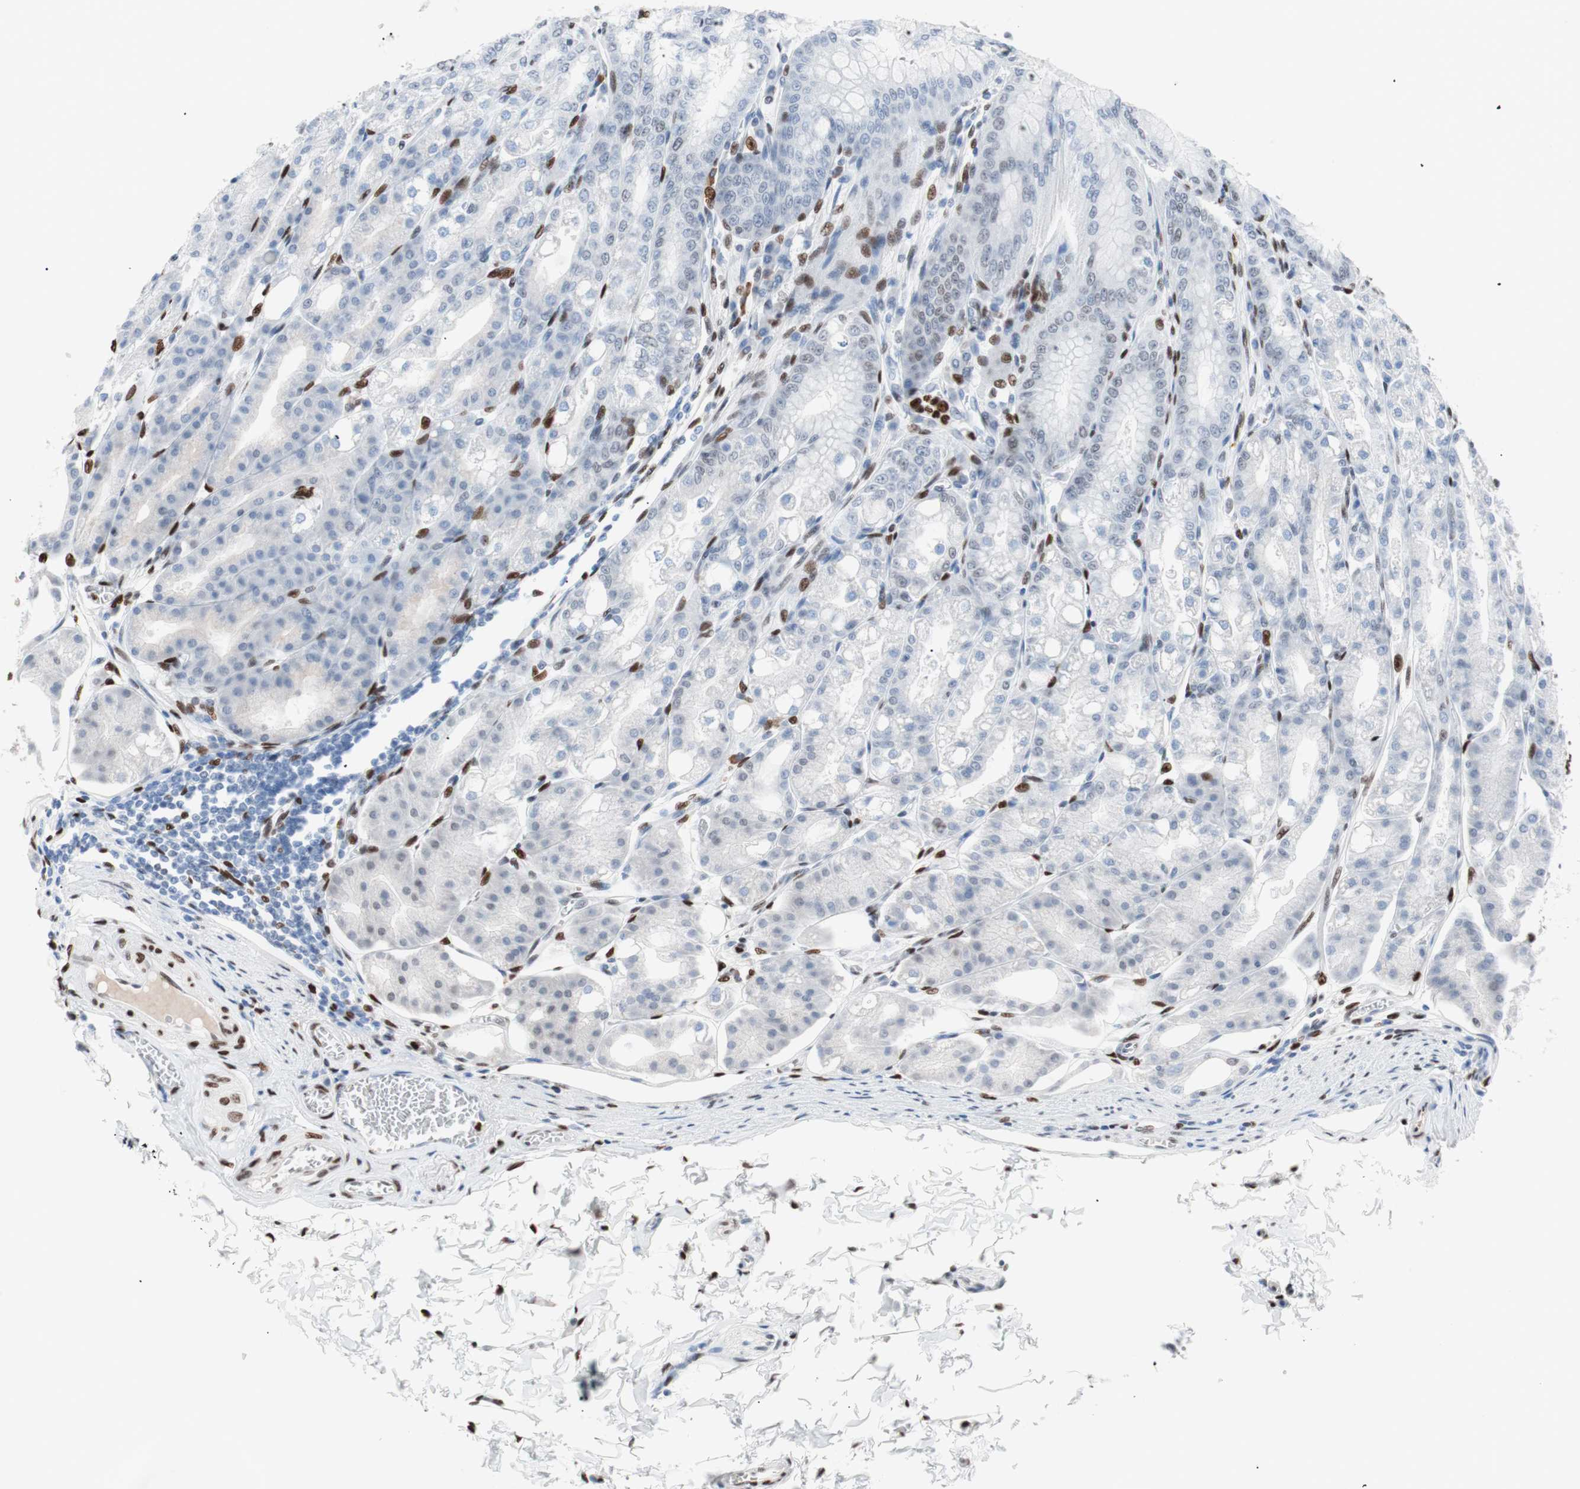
{"staining": {"intensity": "moderate", "quantity": "25%-75%", "location": "nuclear"}, "tissue": "stomach", "cell_type": "Glandular cells", "image_type": "normal", "snomed": [{"axis": "morphology", "description": "Normal tissue, NOS"}, {"axis": "topography", "description": "Stomach, lower"}], "caption": "Immunohistochemistry photomicrograph of unremarkable stomach stained for a protein (brown), which shows medium levels of moderate nuclear expression in approximately 25%-75% of glandular cells.", "gene": "CEBPB", "patient": {"sex": "male", "age": 71}}